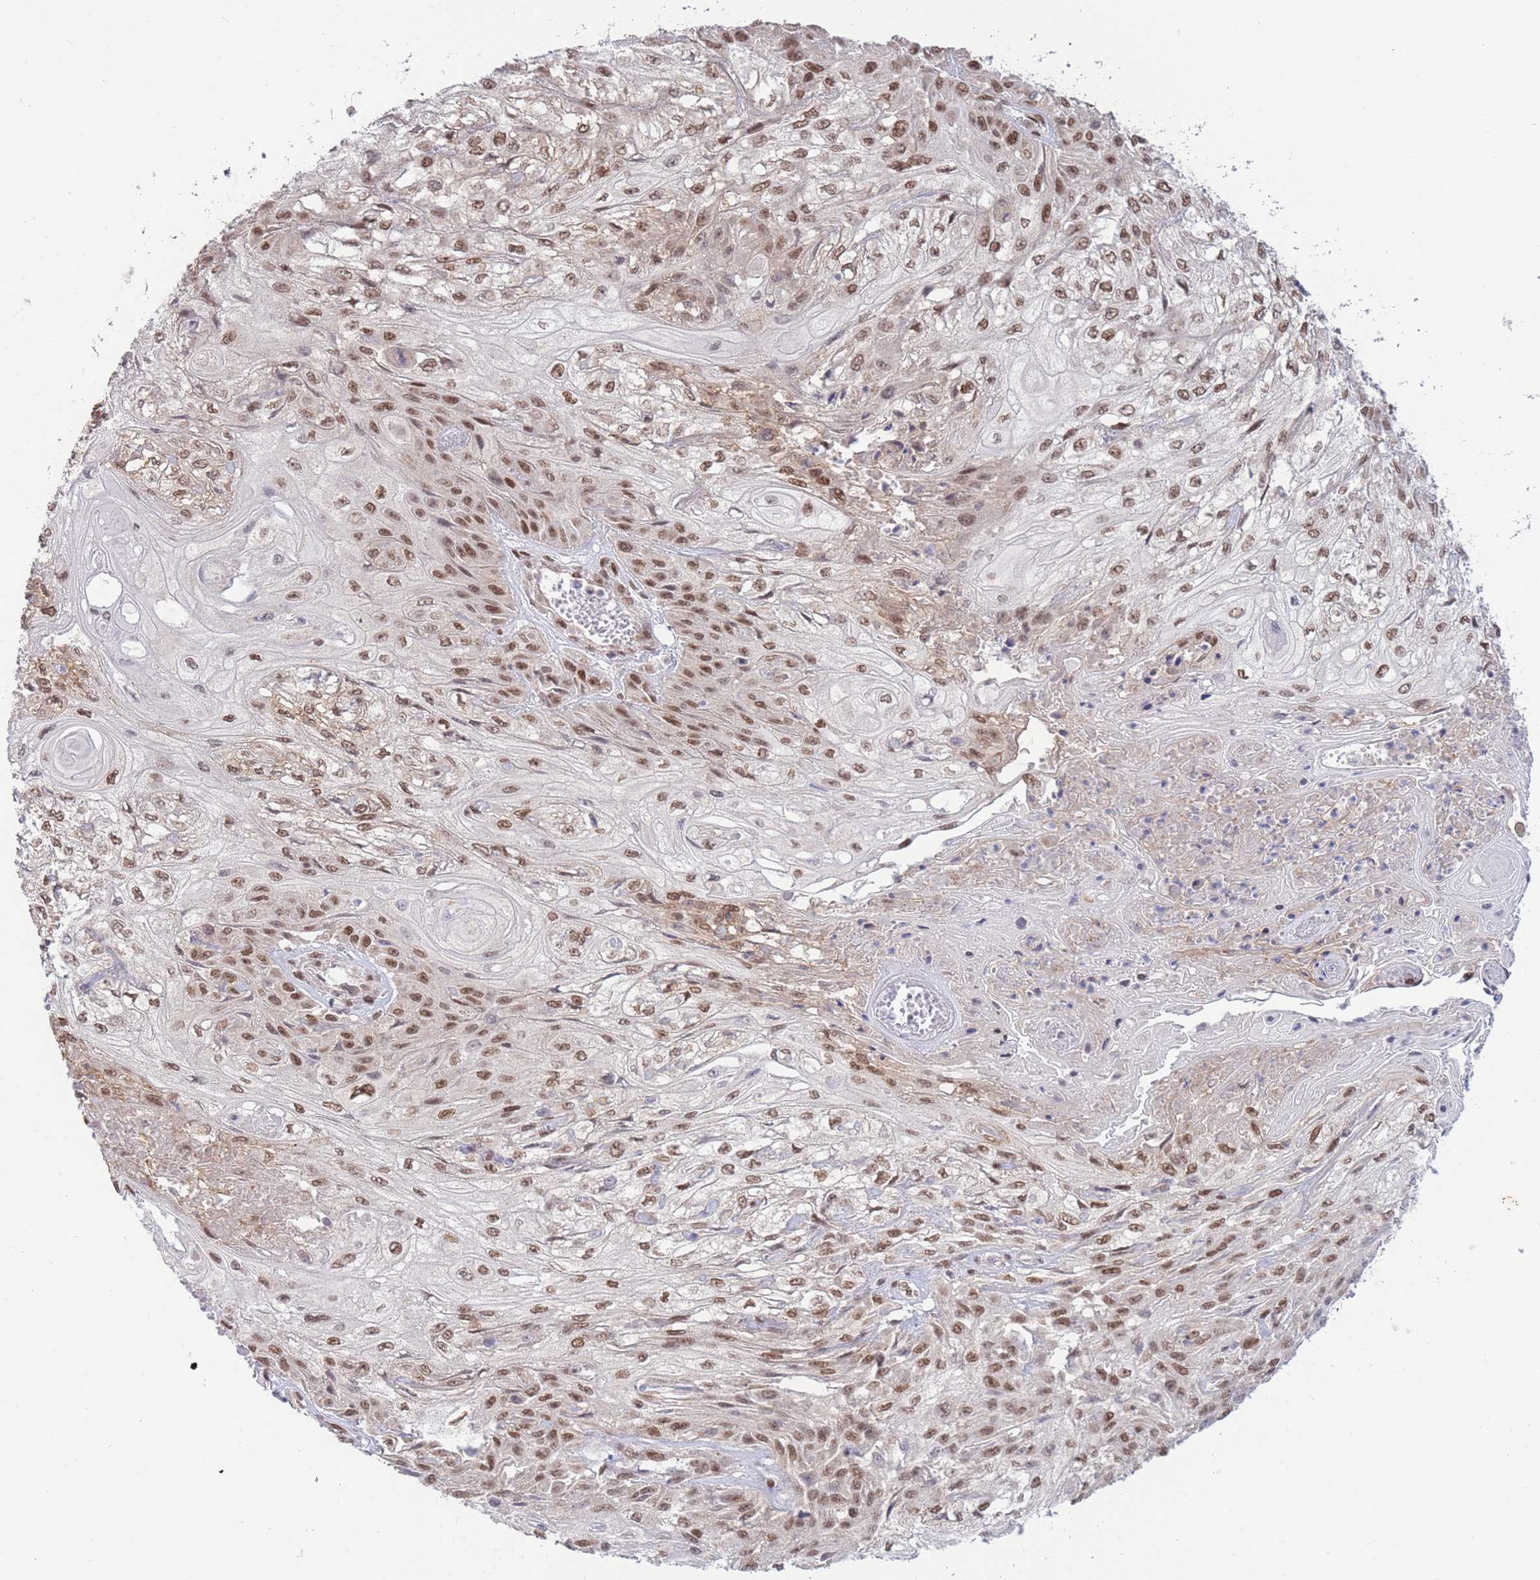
{"staining": {"intensity": "moderate", "quantity": ">75%", "location": "nuclear"}, "tissue": "skin cancer", "cell_type": "Tumor cells", "image_type": "cancer", "snomed": [{"axis": "morphology", "description": "Squamous cell carcinoma, NOS"}, {"axis": "morphology", "description": "Squamous cell carcinoma, metastatic, NOS"}, {"axis": "topography", "description": "Skin"}, {"axis": "topography", "description": "Lymph node"}], "caption": "Tumor cells display moderate nuclear positivity in about >75% of cells in skin cancer.", "gene": "CARD8", "patient": {"sex": "male", "age": 75}}